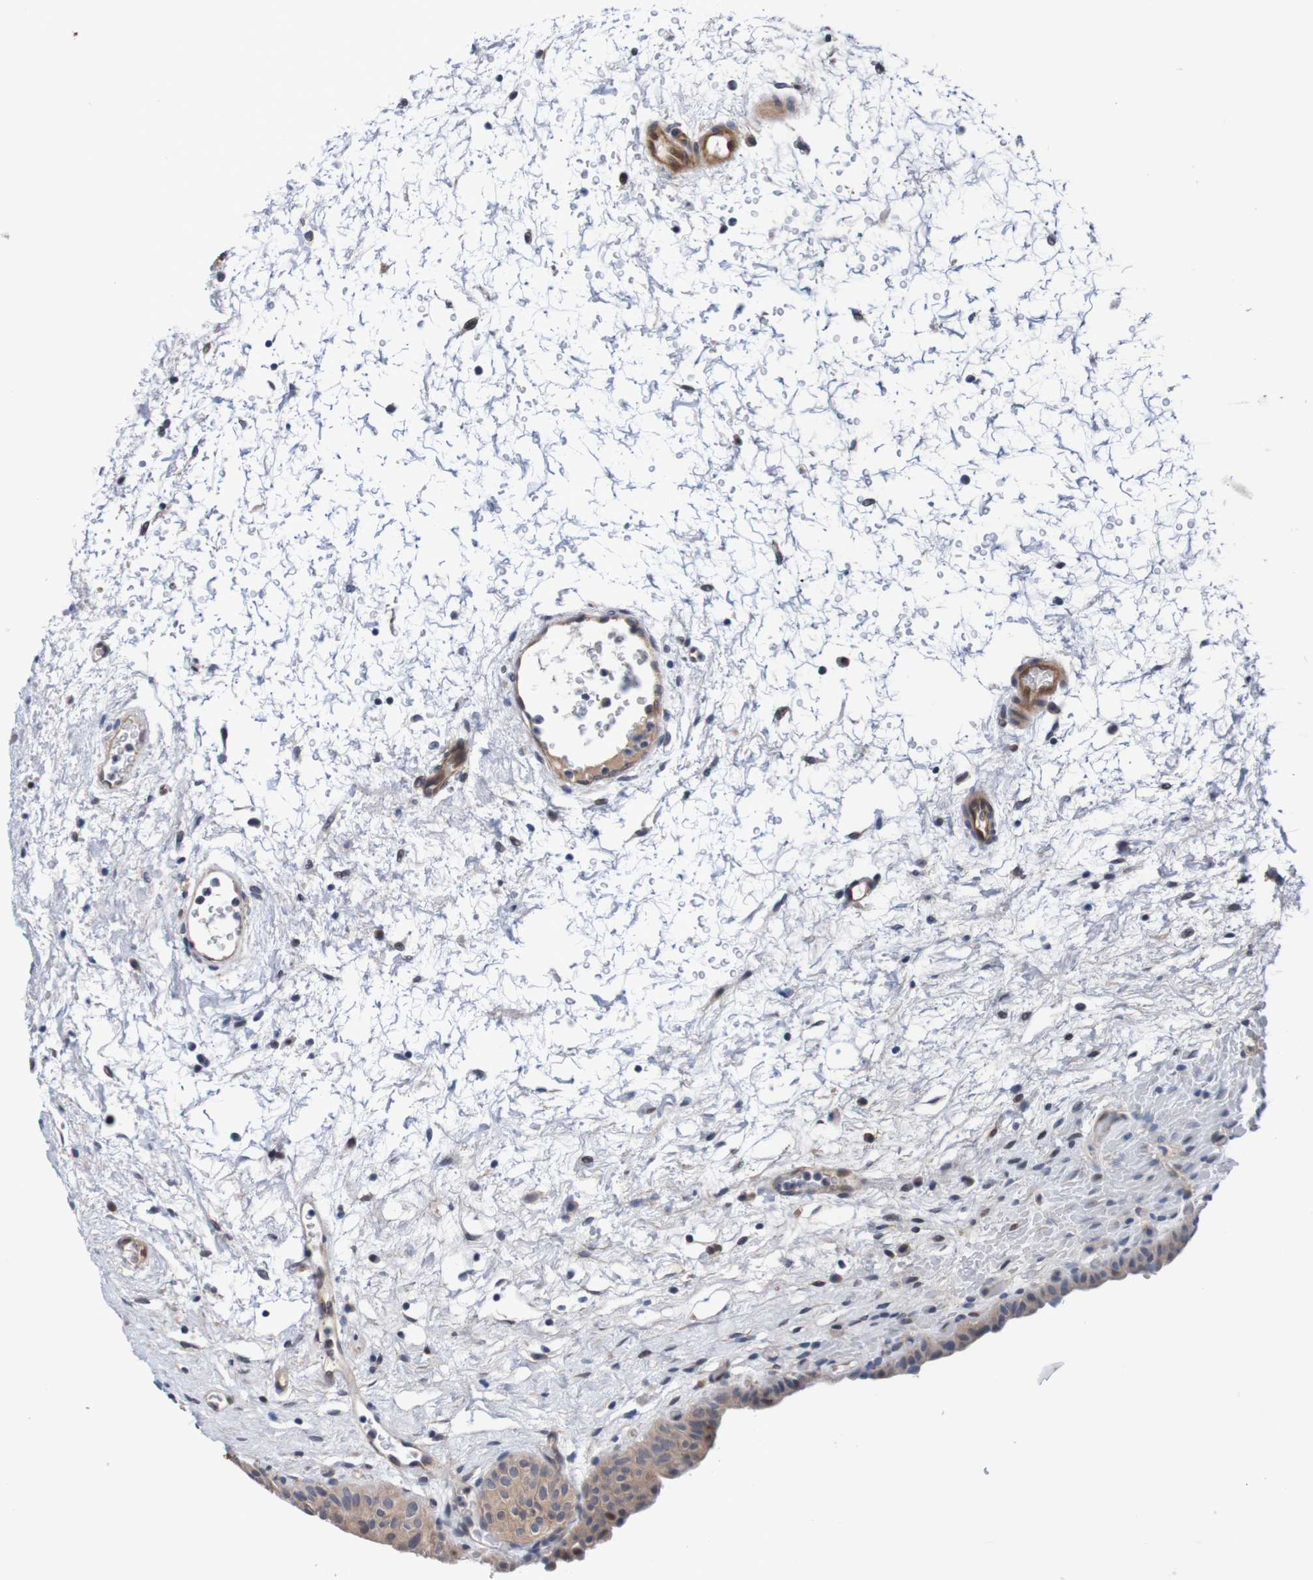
{"staining": {"intensity": "moderate", "quantity": "25%-75%", "location": "cytoplasmic/membranous,nuclear"}, "tissue": "urinary bladder", "cell_type": "Urothelial cells", "image_type": "normal", "snomed": [{"axis": "morphology", "description": "Normal tissue, NOS"}, {"axis": "topography", "description": "Urinary bladder"}], "caption": "A micrograph of urinary bladder stained for a protein displays moderate cytoplasmic/membranous,nuclear brown staining in urothelial cells. (IHC, brightfield microscopy, high magnification).", "gene": "CPED1", "patient": {"sex": "male", "age": 46}}